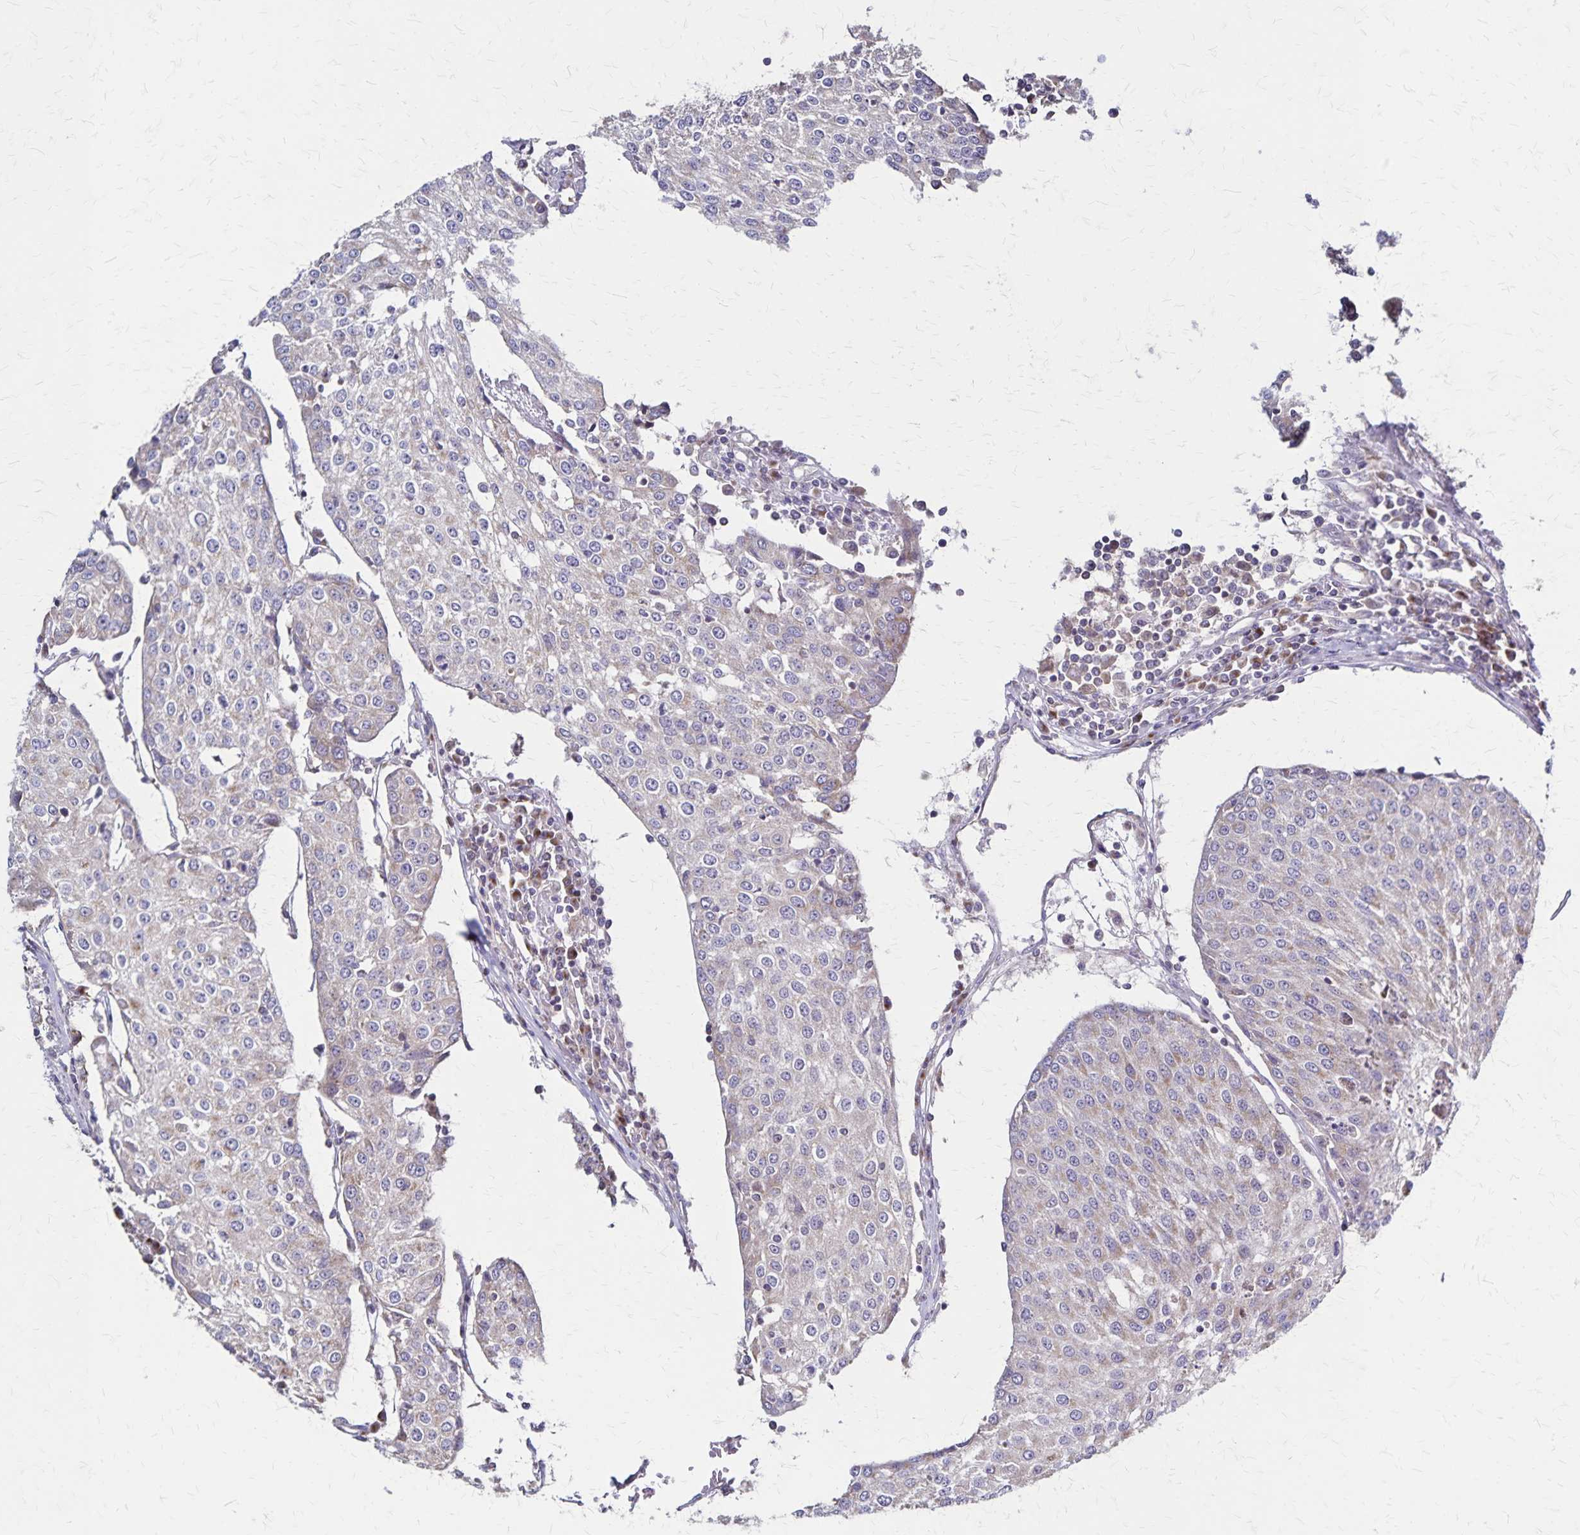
{"staining": {"intensity": "weak", "quantity": "<25%", "location": "cytoplasmic/membranous"}, "tissue": "urothelial cancer", "cell_type": "Tumor cells", "image_type": "cancer", "snomed": [{"axis": "morphology", "description": "Urothelial carcinoma, High grade"}, {"axis": "topography", "description": "Urinary bladder"}], "caption": "Photomicrograph shows no protein staining in tumor cells of urothelial carcinoma (high-grade) tissue. (DAB (3,3'-diaminobenzidine) IHC visualized using brightfield microscopy, high magnification).", "gene": "NFS1", "patient": {"sex": "female", "age": 85}}